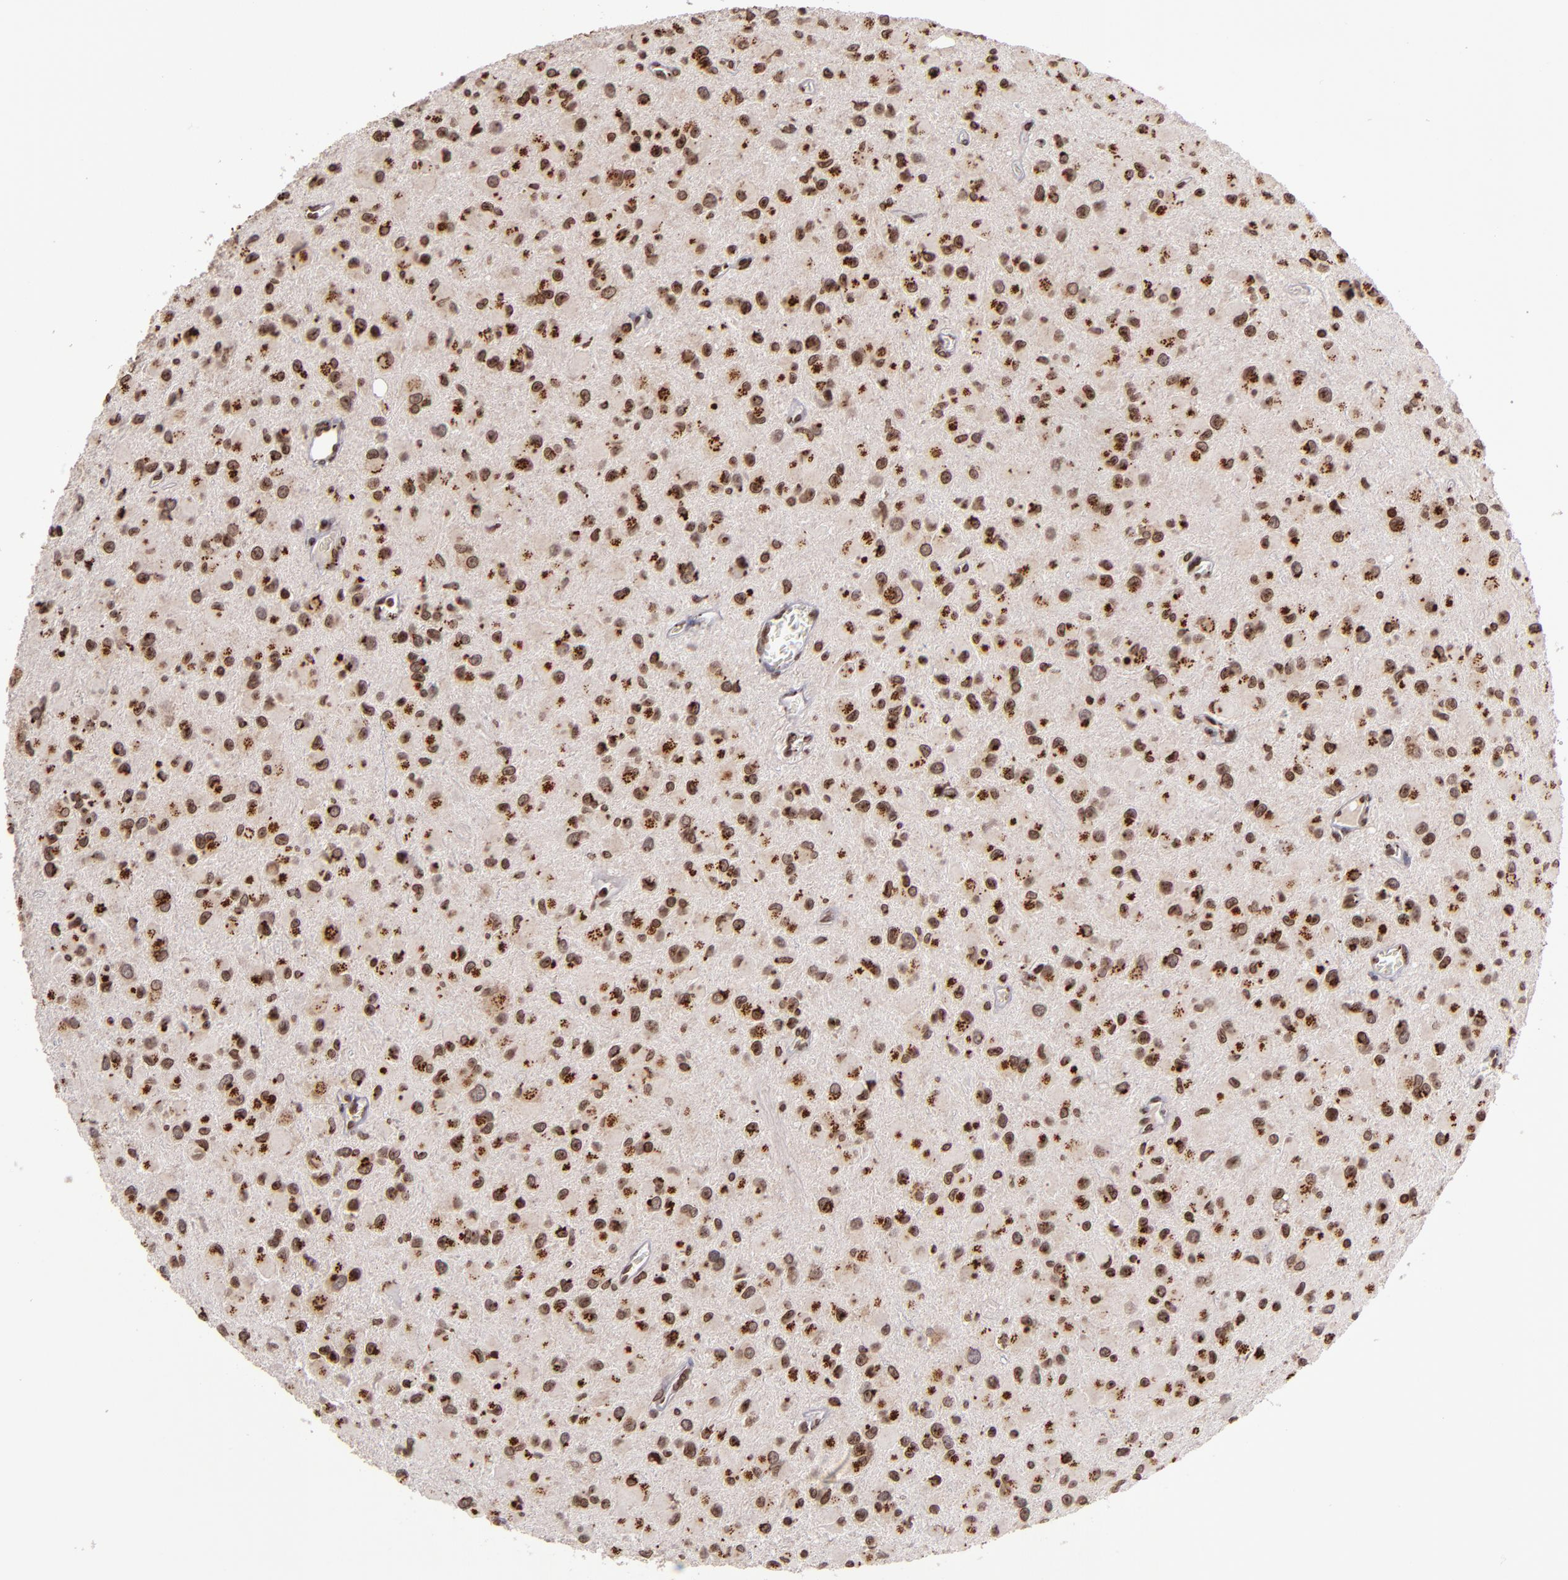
{"staining": {"intensity": "moderate", "quantity": ">75%", "location": "nuclear"}, "tissue": "glioma", "cell_type": "Tumor cells", "image_type": "cancer", "snomed": [{"axis": "morphology", "description": "Glioma, malignant, Low grade"}, {"axis": "topography", "description": "Brain"}], "caption": "Immunohistochemistry micrograph of neoplastic tissue: low-grade glioma (malignant) stained using immunohistochemistry reveals medium levels of moderate protein expression localized specifically in the nuclear of tumor cells, appearing as a nuclear brown color.", "gene": "CSDC2", "patient": {"sex": "male", "age": 42}}